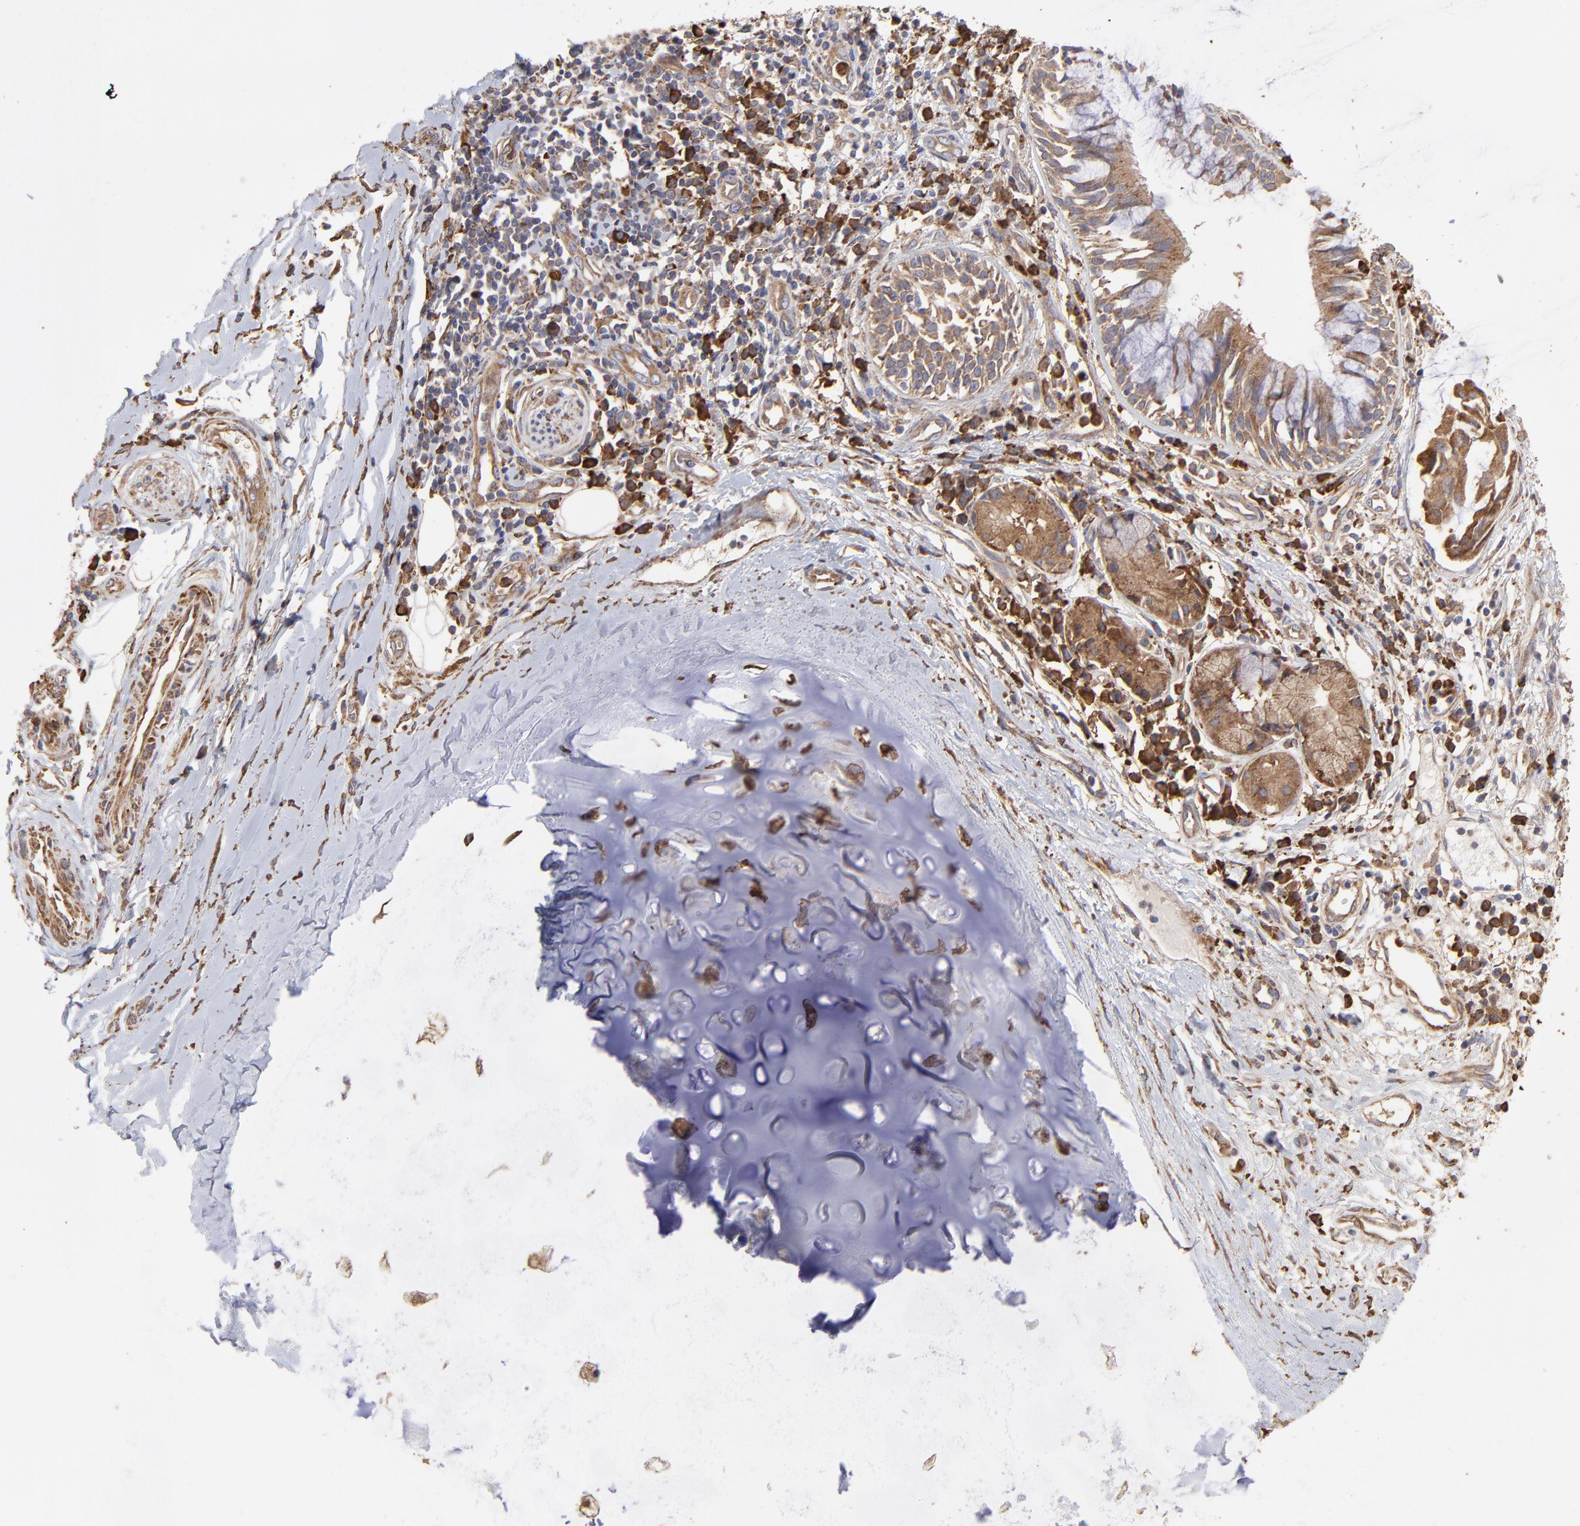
{"staining": {"intensity": "weak", "quantity": "<25%", "location": "cytoplasmic/membranous"}, "tissue": "adipose tissue", "cell_type": "Adipocytes", "image_type": "normal", "snomed": [{"axis": "morphology", "description": "Normal tissue, NOS"}, {"axis": "morphology", "description": "Adenocarcinoma, NOS"}, {"axis": "topography", "description": "Cartilage tissue"}, {"axis": "topography", "description": "Bronchus"}, {"axis": "topography", "description": "Lung"}], "caption": "Adipocytes are negative for brown protein staining in unremarkable adipose tissue. (DAB immunohistochemistry (IHC), high magnification).", "gene": "PFKM", "patient": {"sex": "female", "age": 67}}